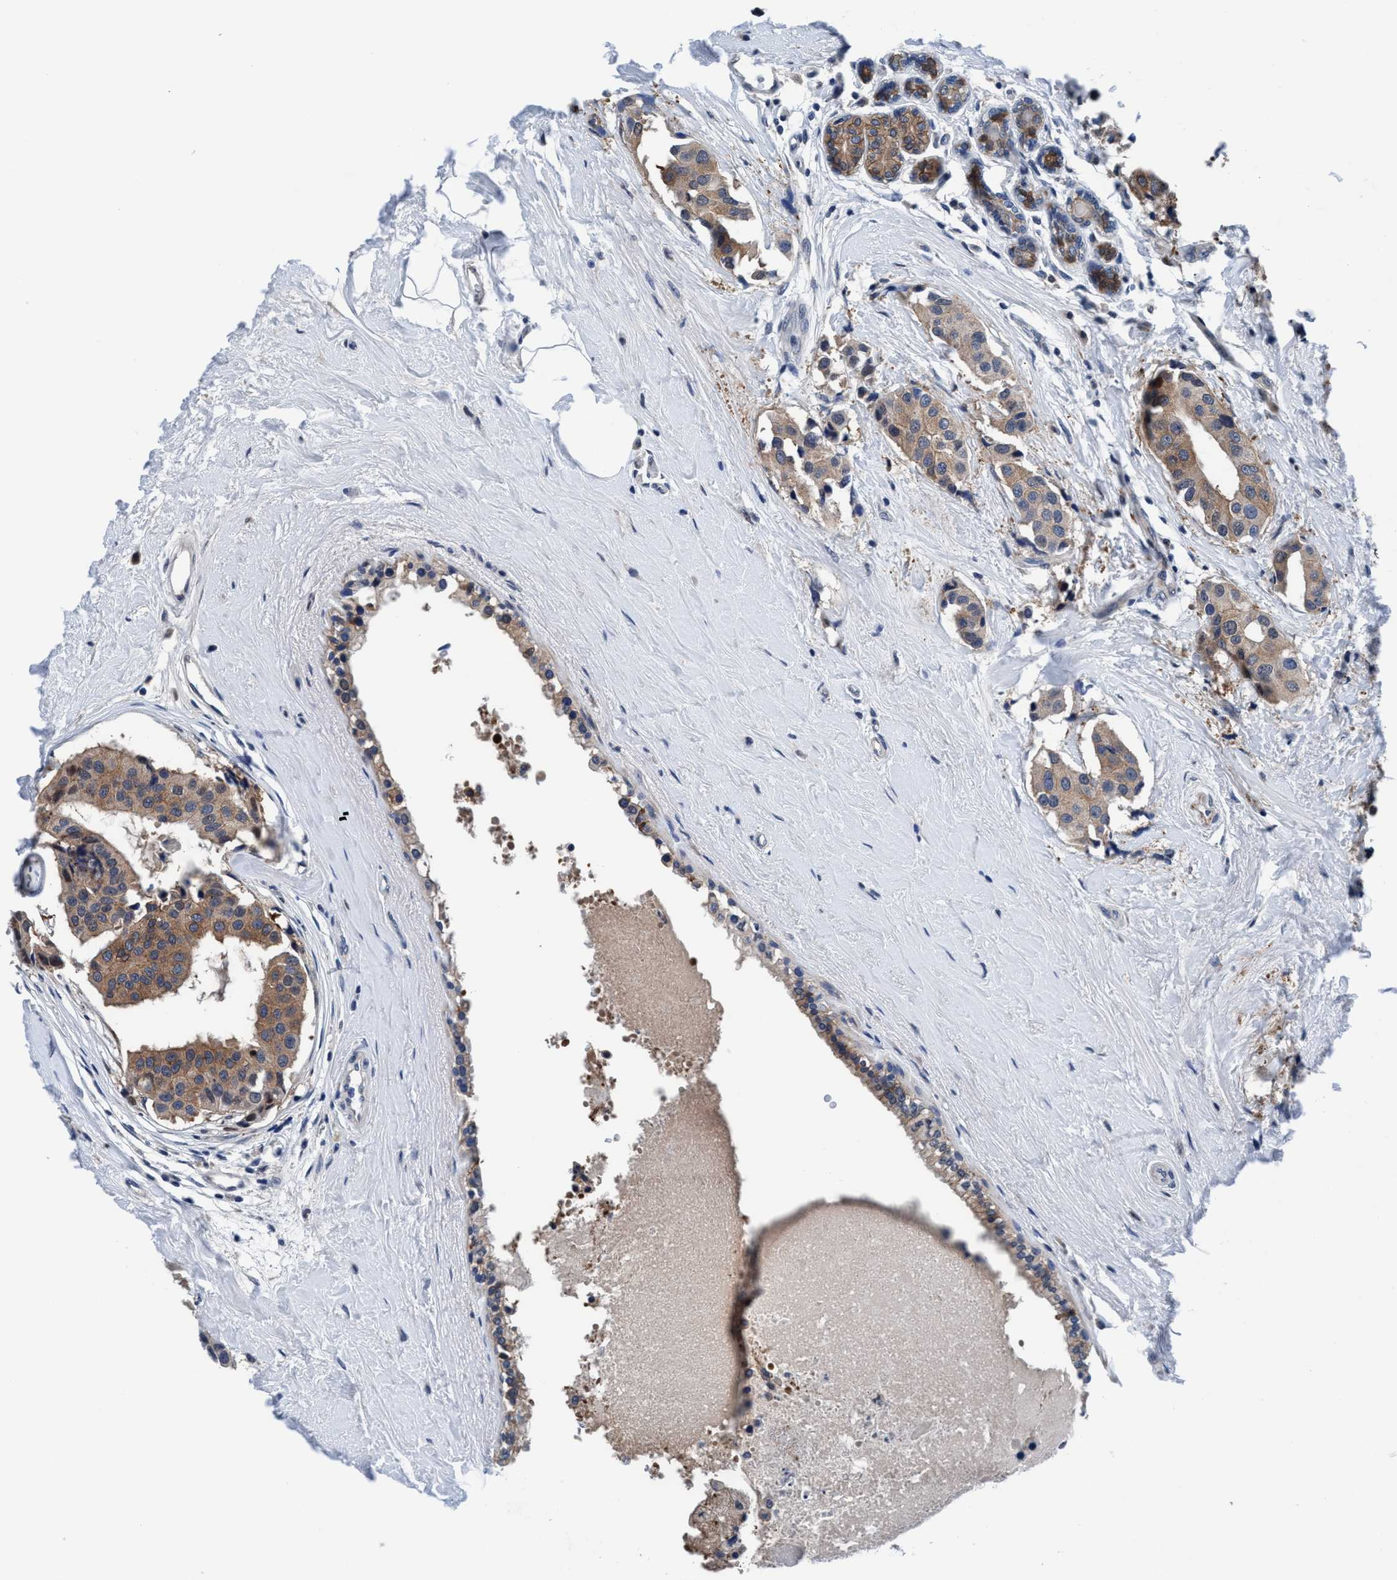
{"staining": {"intensity": "moderate", "quantity": ">75%", "location": "cytoplasmic/membranous"}, "tissue": "breast cancer", "cell_type": "Tumor cells", "image_type": "cancer", "snomed": [{"axis": "morphology", "description": "Normal tissue, NOS"}, {"axis": "morphology", "description": "Duct carcinoma"}, {"axis": "topography", "description": "Breast"}], "caption": "Breast cancer stained with a brown dye demonstrates moderate cytoplasmic/membranous positive expression in about >75% of tumor cells.", "gene": "TMEM94", "patient": {"sex": "female", "age": 39}}